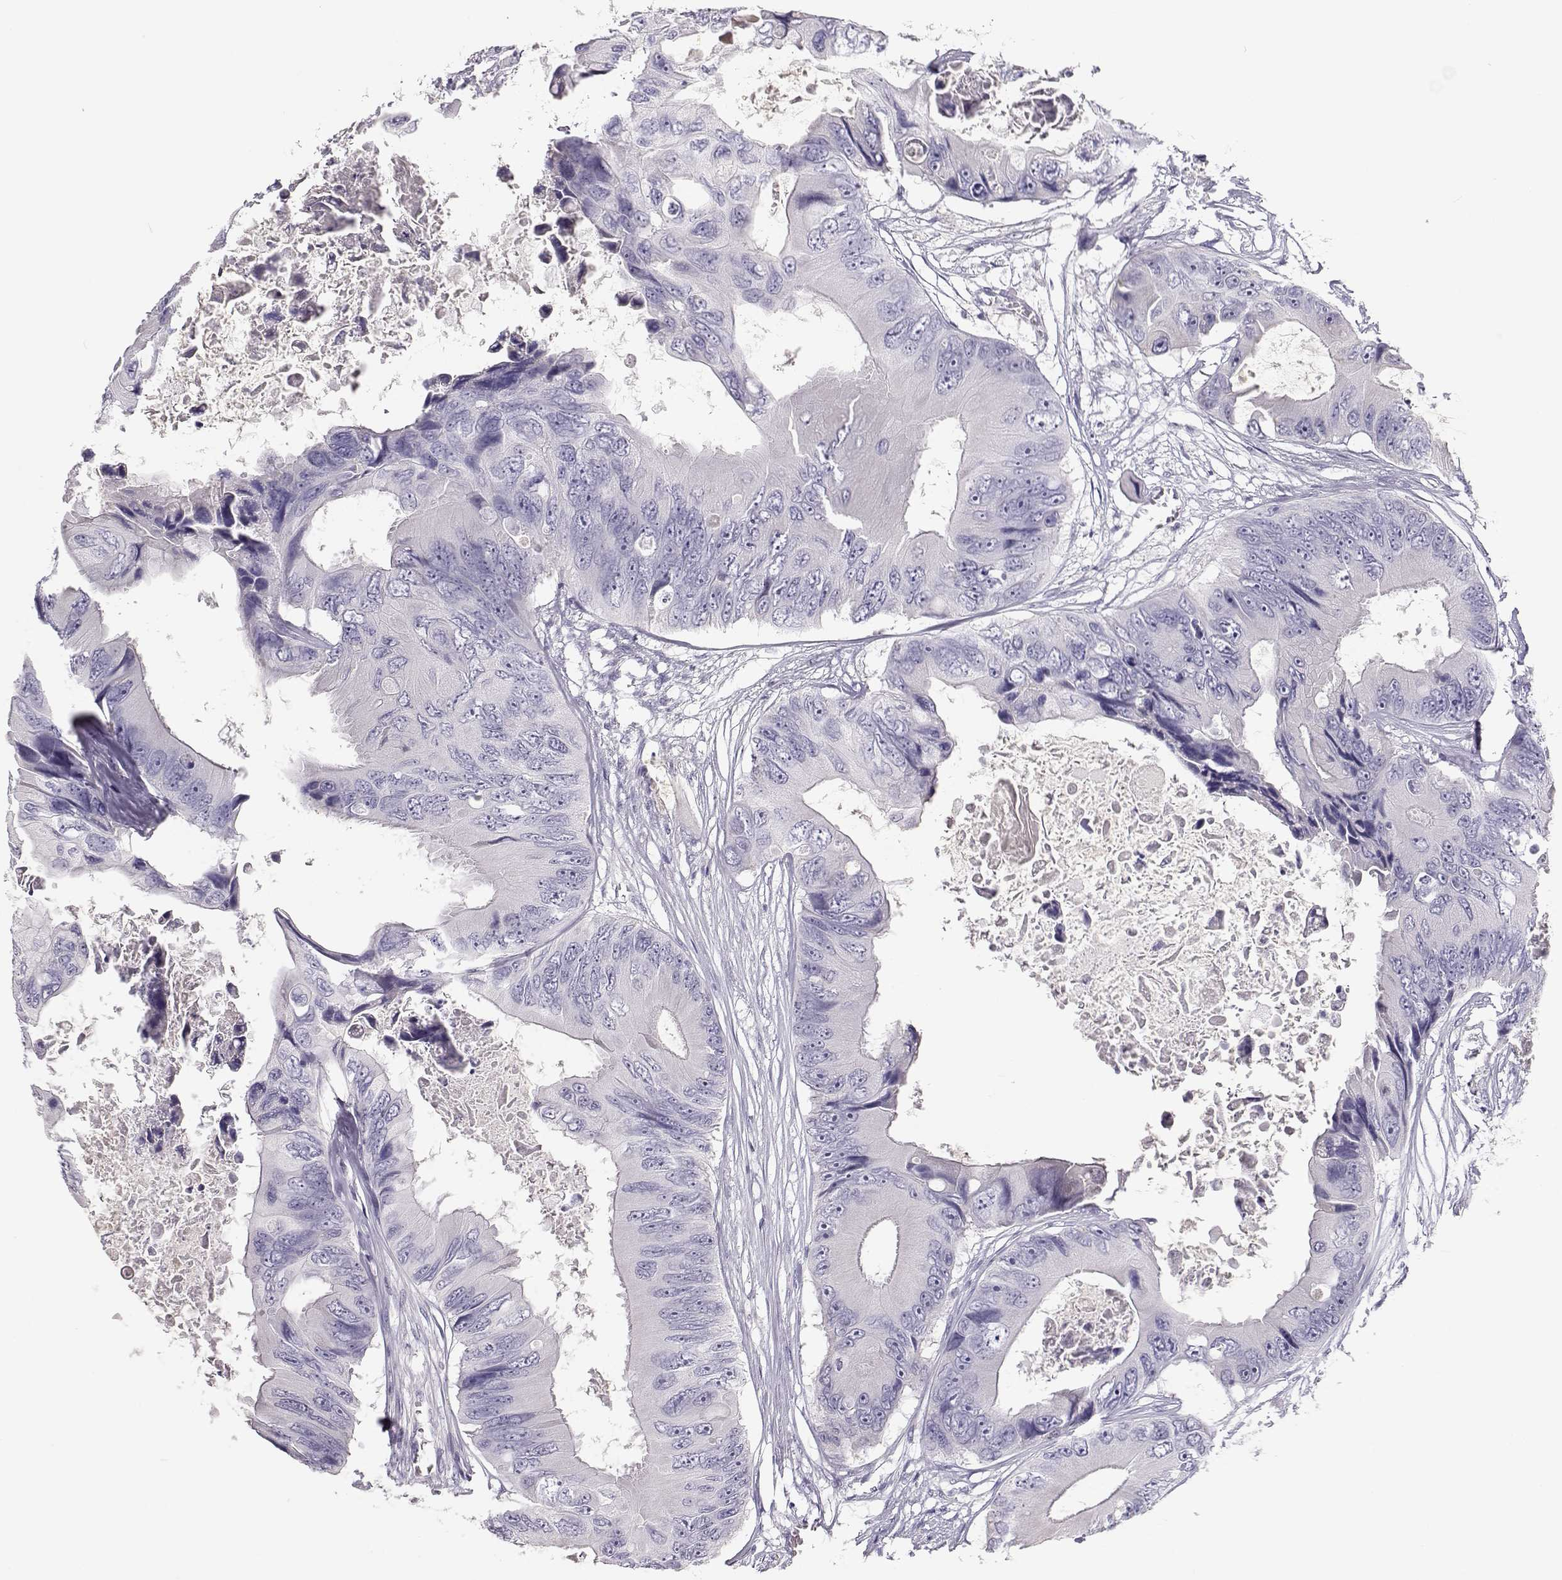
{"staining": {"intensity": "negative", "quantity": "none", "location": "none"}, "tissue": "colorectal cancer", "cell_type": "Tumor cells", "image_type": "cancer", "snomed": [{"axis": "morphology", "description": "Adenocarcinoma, NOS"}, {"axis": "topography", "description": "Rectum"}], "caption": "This is an IHC micrograph of human adenocarcinoma (colorectal). There is no staining in tumor cells.", "gene": "SLCO6A1", "patient": {"sex": "male", "age": 63}}